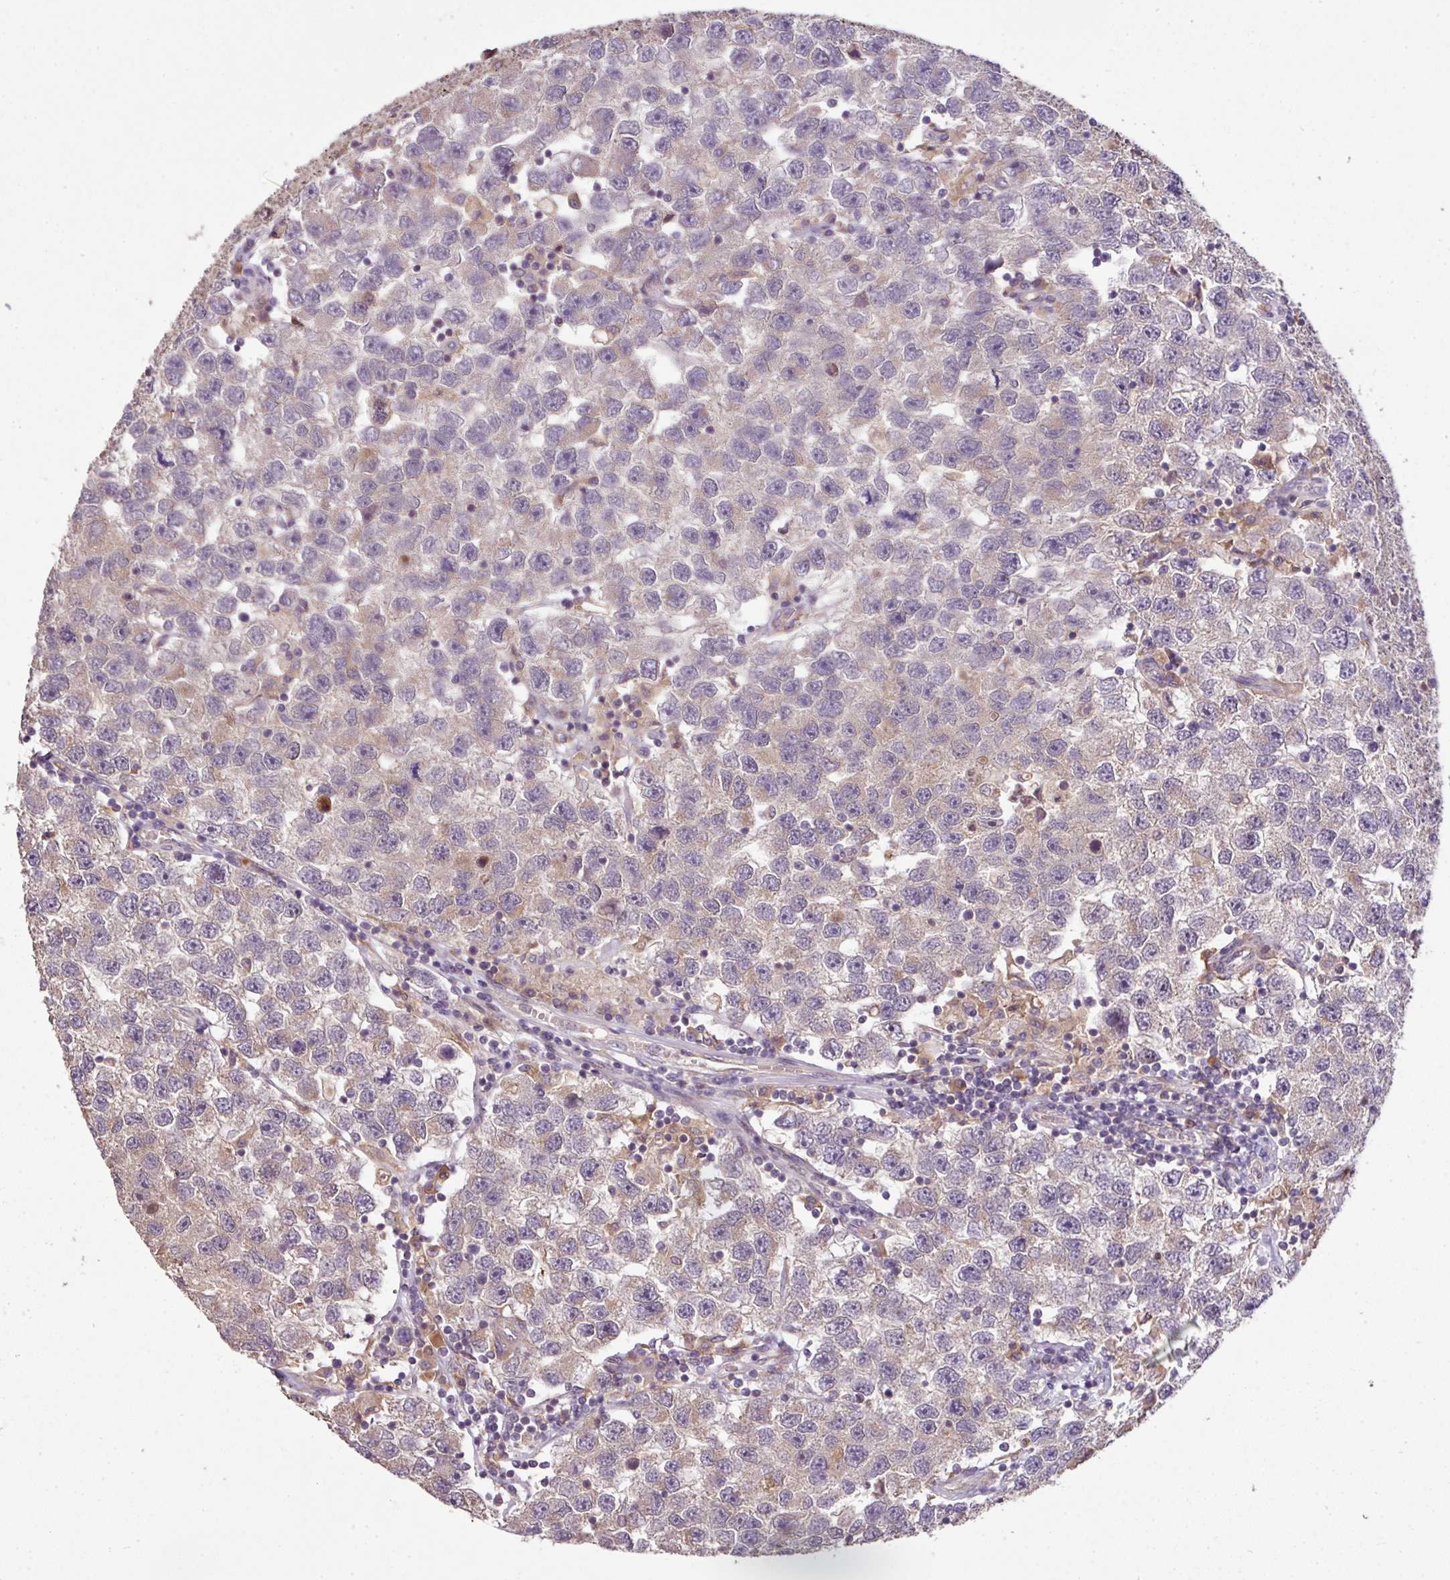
{"staining": {"intensity": "weak", "quantity": "<25%", "location": "cytoplasmic/membranous"}, "tissue": "testis cancer", "cell_type": "Tumor cells", "image_type": "cancer", "snomed": [{"axis": "morphology", "description": "Seminoma, NOS"}, {"axis": "topography", "description": "Testis"}], "caption": "This is a micrograph of immunohistochemistry staining of testis seminoma, which shows no positivity in tumor cells.", "gene": "SPCS3", "patient": {"sex": "male", "age": 26}}